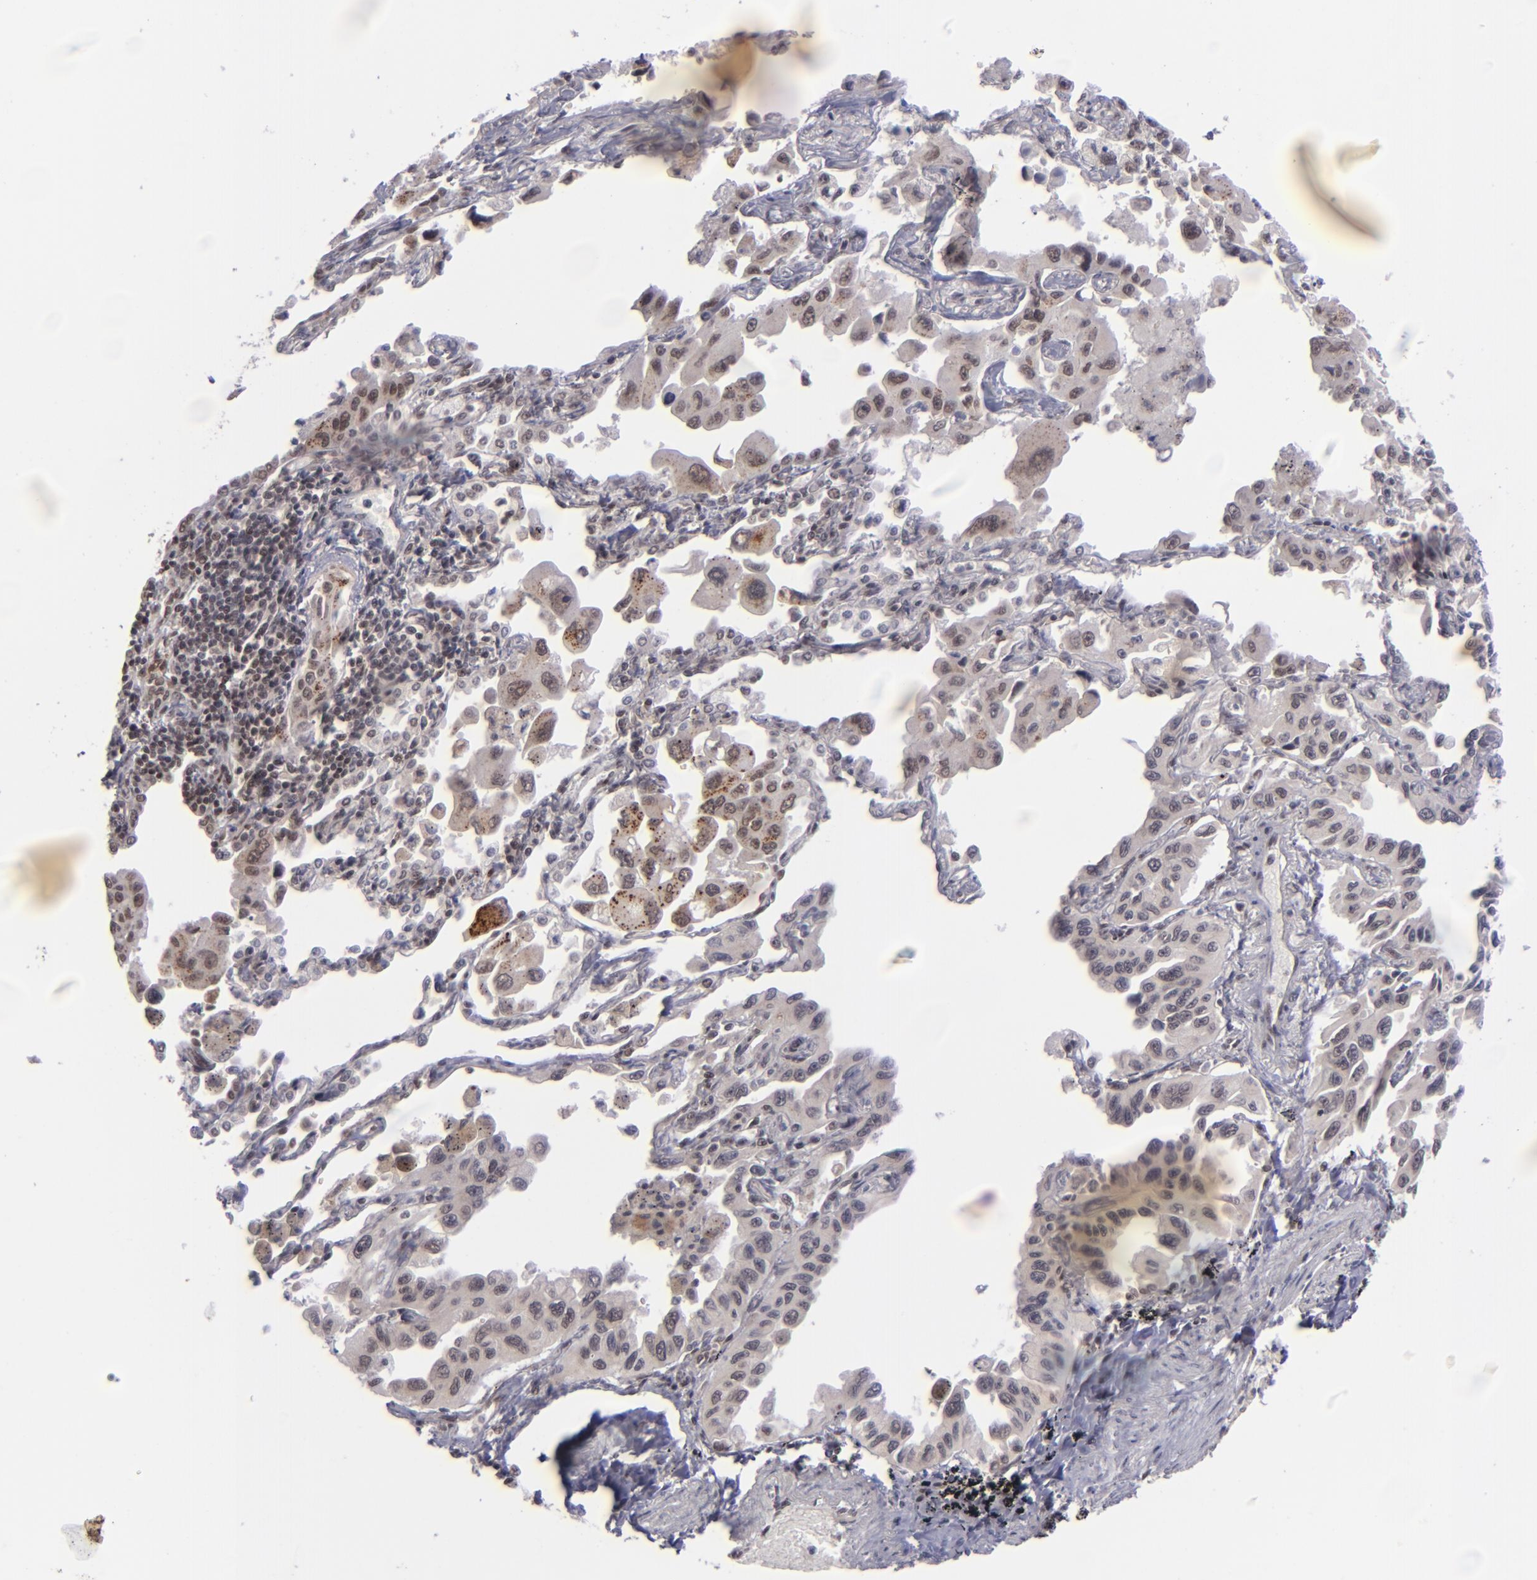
{"staining": {"intensity": "weak", "quantity": "<25%", "location": "cytoplasmic/membranous"}, "tissue": "lung cancer", "cell_type": "Tumor cells", "image_type": "cancer", "snomed": [{"axis": "morphology", "description": "Adenocarcinoma, NOS"}, {"axis": "topography", "description": "Lung"}], "caption": "Image shows no significant protein expression in tumor cells of adenocarcinoma (lung).", "gene": "MLLT3", "patient": {"sex": "male", "age": 64}}